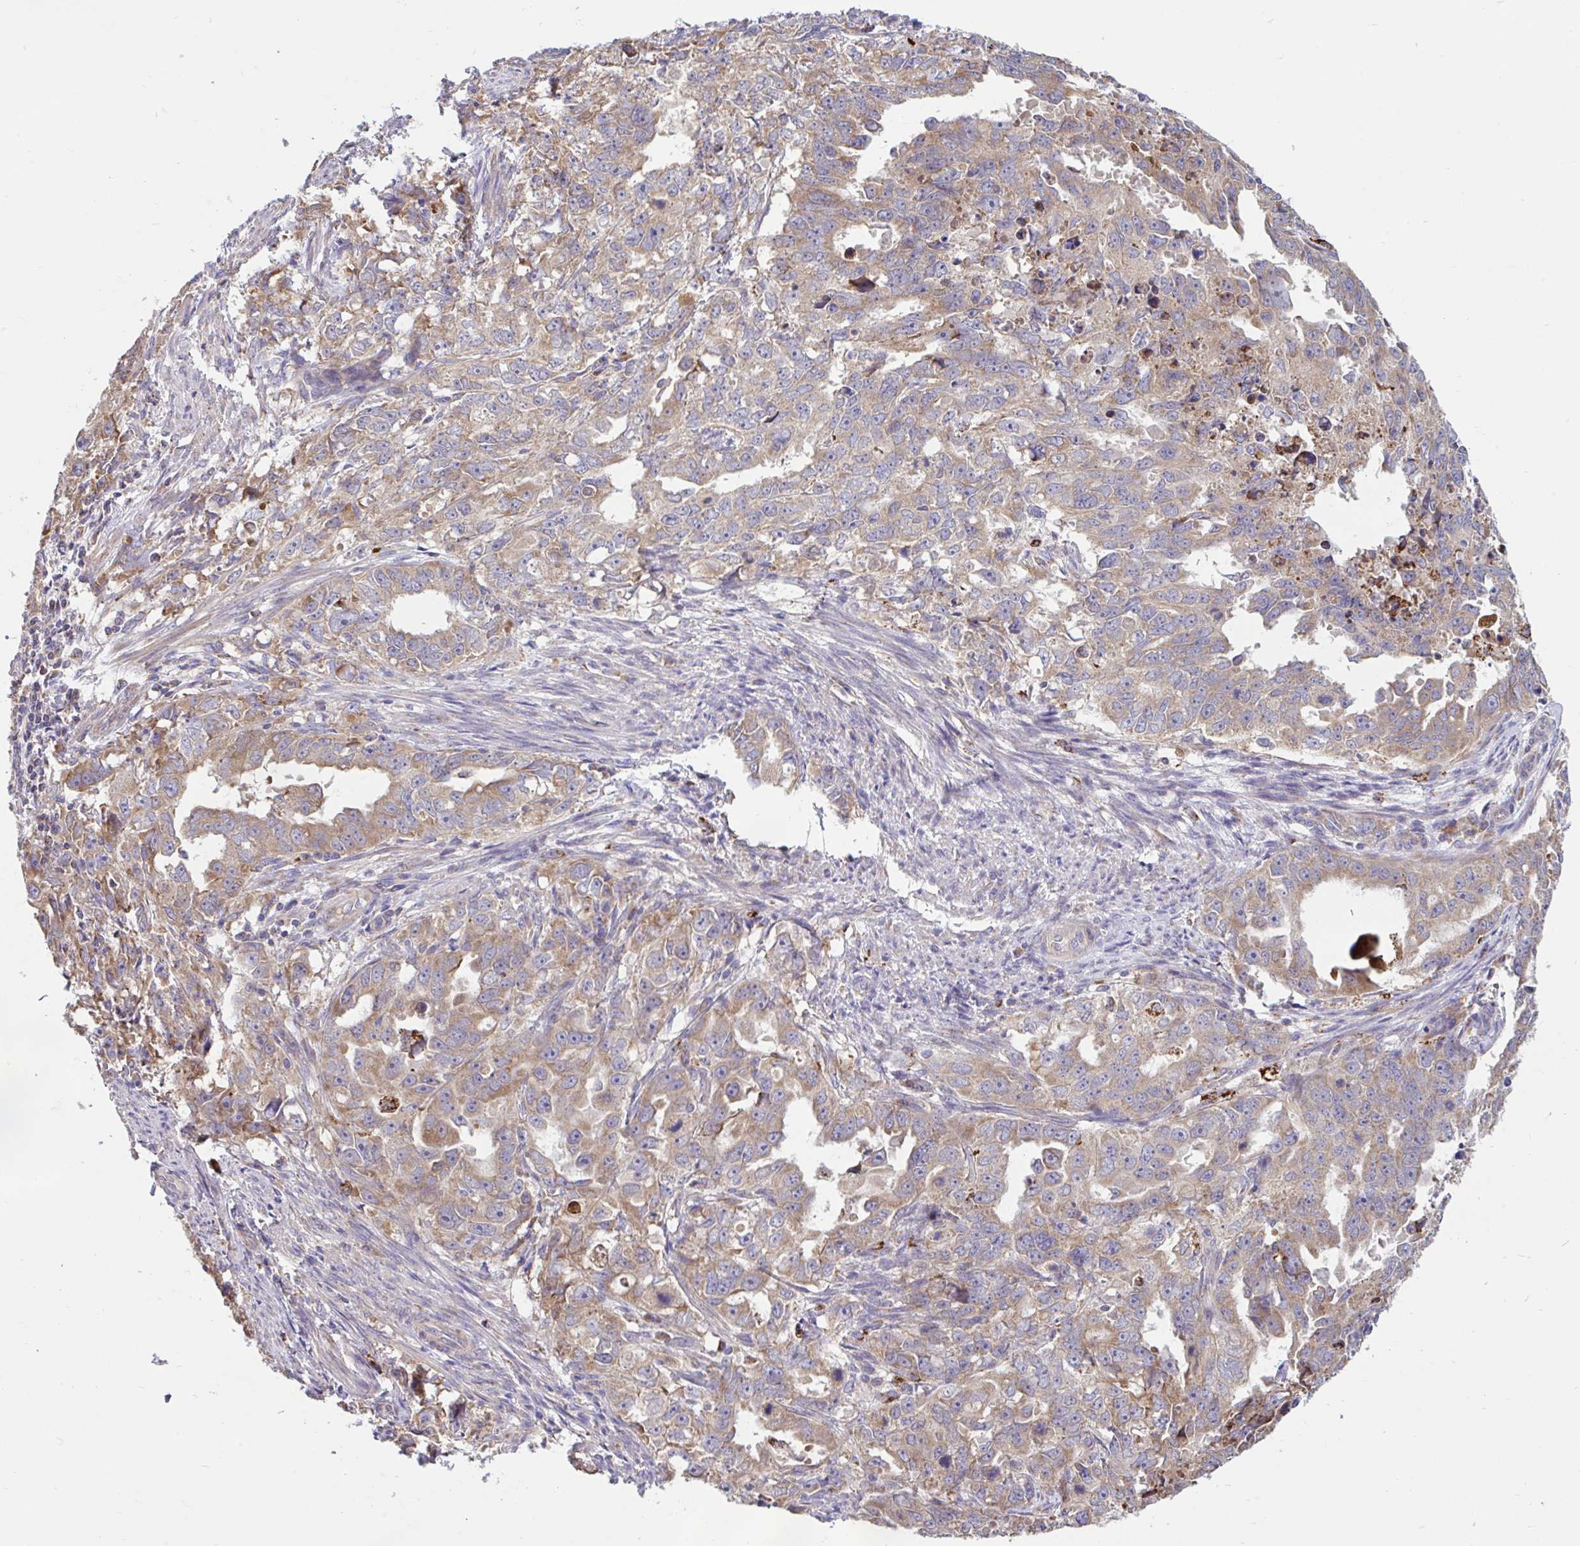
{"staining": {"intensity": "moderate", "quantity": ">75%", "location": "cytoplasmic/membranous"}, "tissue": "endometrial cancer", "cell_type": "Tumor cells", "image_type": "cancer", "snomed": [{"axis": "morphology", "description": "Adenocarcinoma, NOS"}, {"axis": "topography", "description": "Endometrium"}], "caption": "The photomicrograph shows immunohistochemical staining of endometrial cancer. There is moderate cytoplasmic/membranous staining is identified in about >75% of tumor cells. Nuclei are stained in blue.", "gene": "RALBP1", "patient": {"sex": "female", "age": 65}}